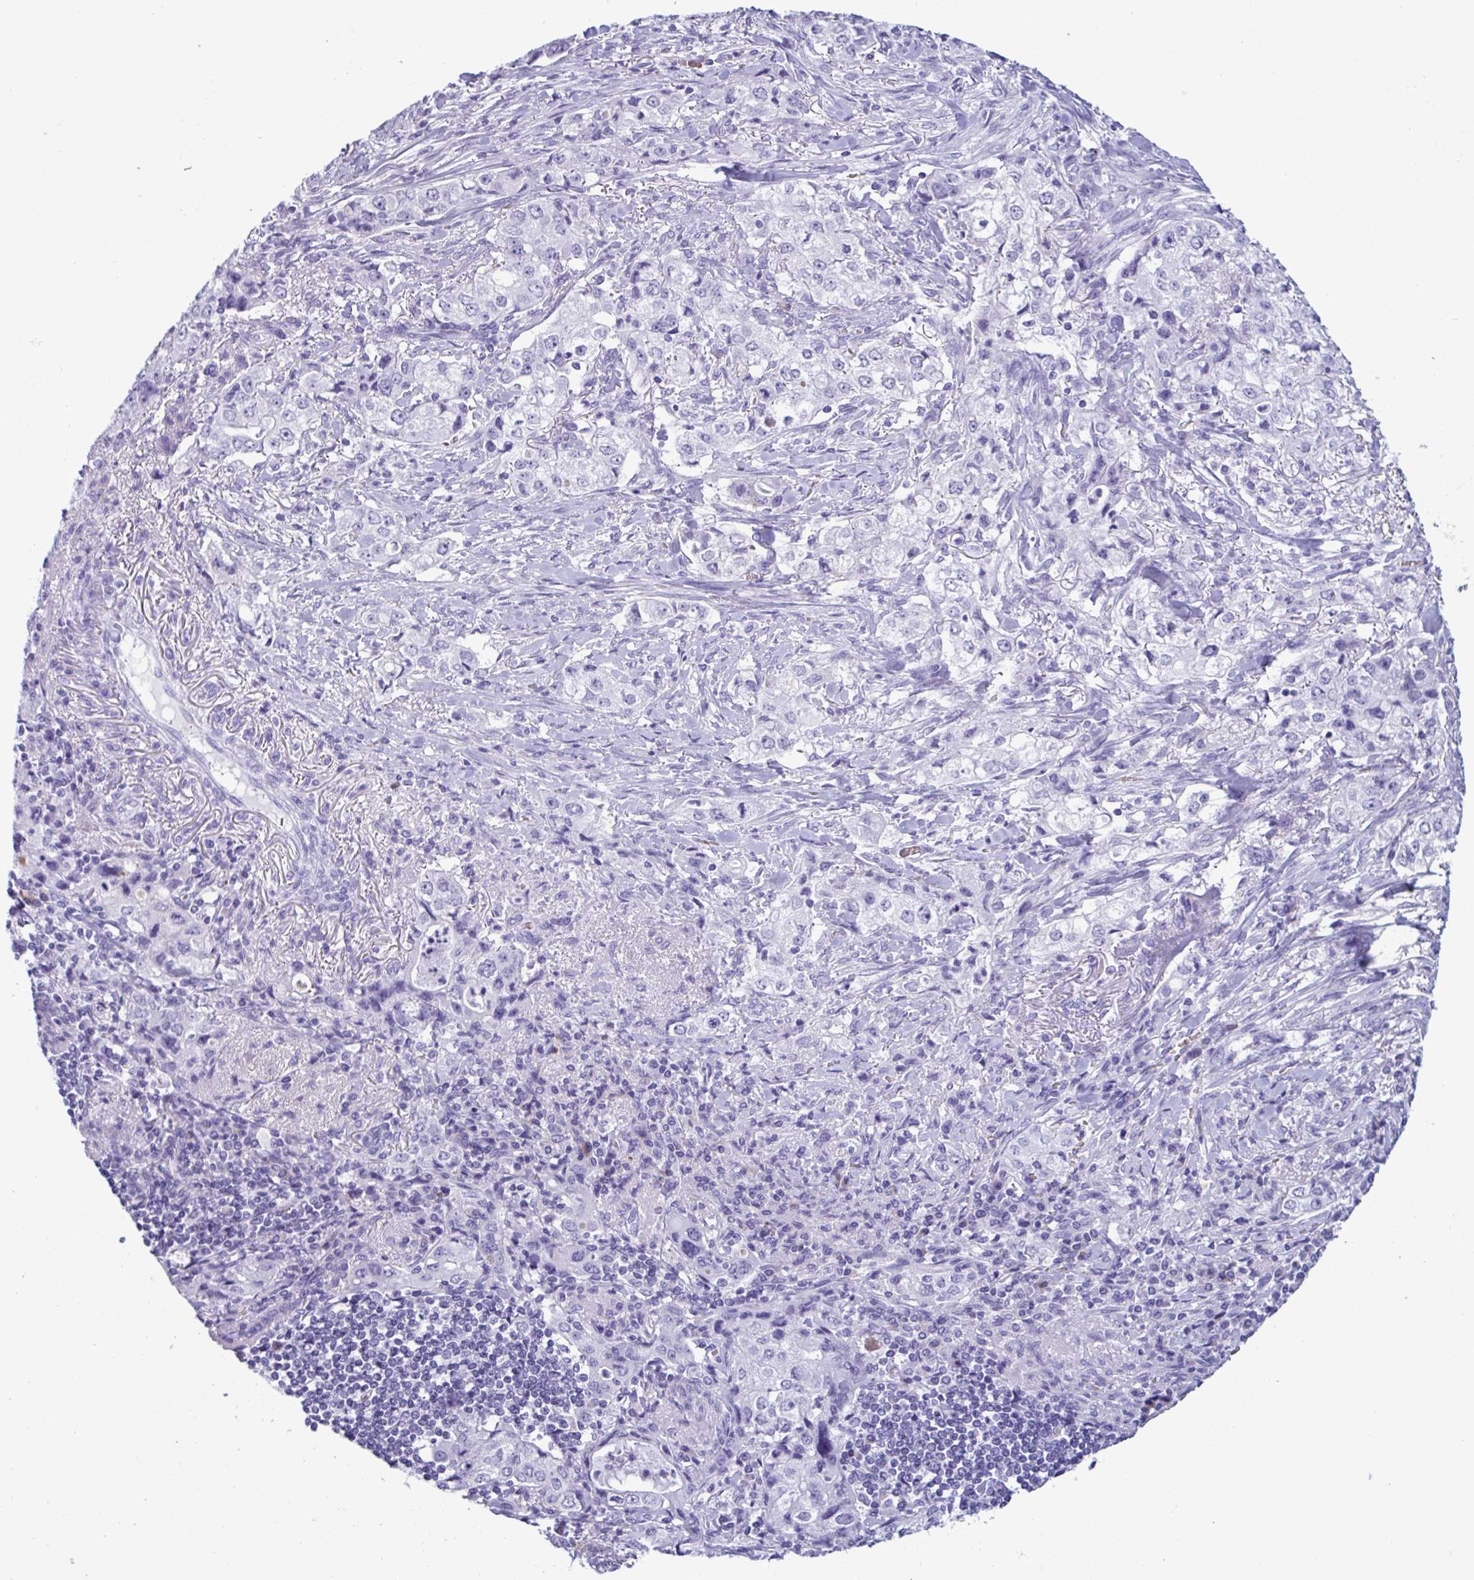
{"staining": {"intensity": "negative", "quantity": "none", "location": "none"}, "tissue": "stomach cancer", "cell_type": "Tumor cells", "image_type": "cancer", "snomed": [{"axis": "morphology", "description": "Adenocarcinoma, NOS"}, {"axis": "topography", "description": "Stomach, upper"}], "caption": "Tumor cells show no significant staining in stomach cancer (adenocarcinoma).", "gene": "SLC2A1", "patient": {"sex": "male", "age": 75}}